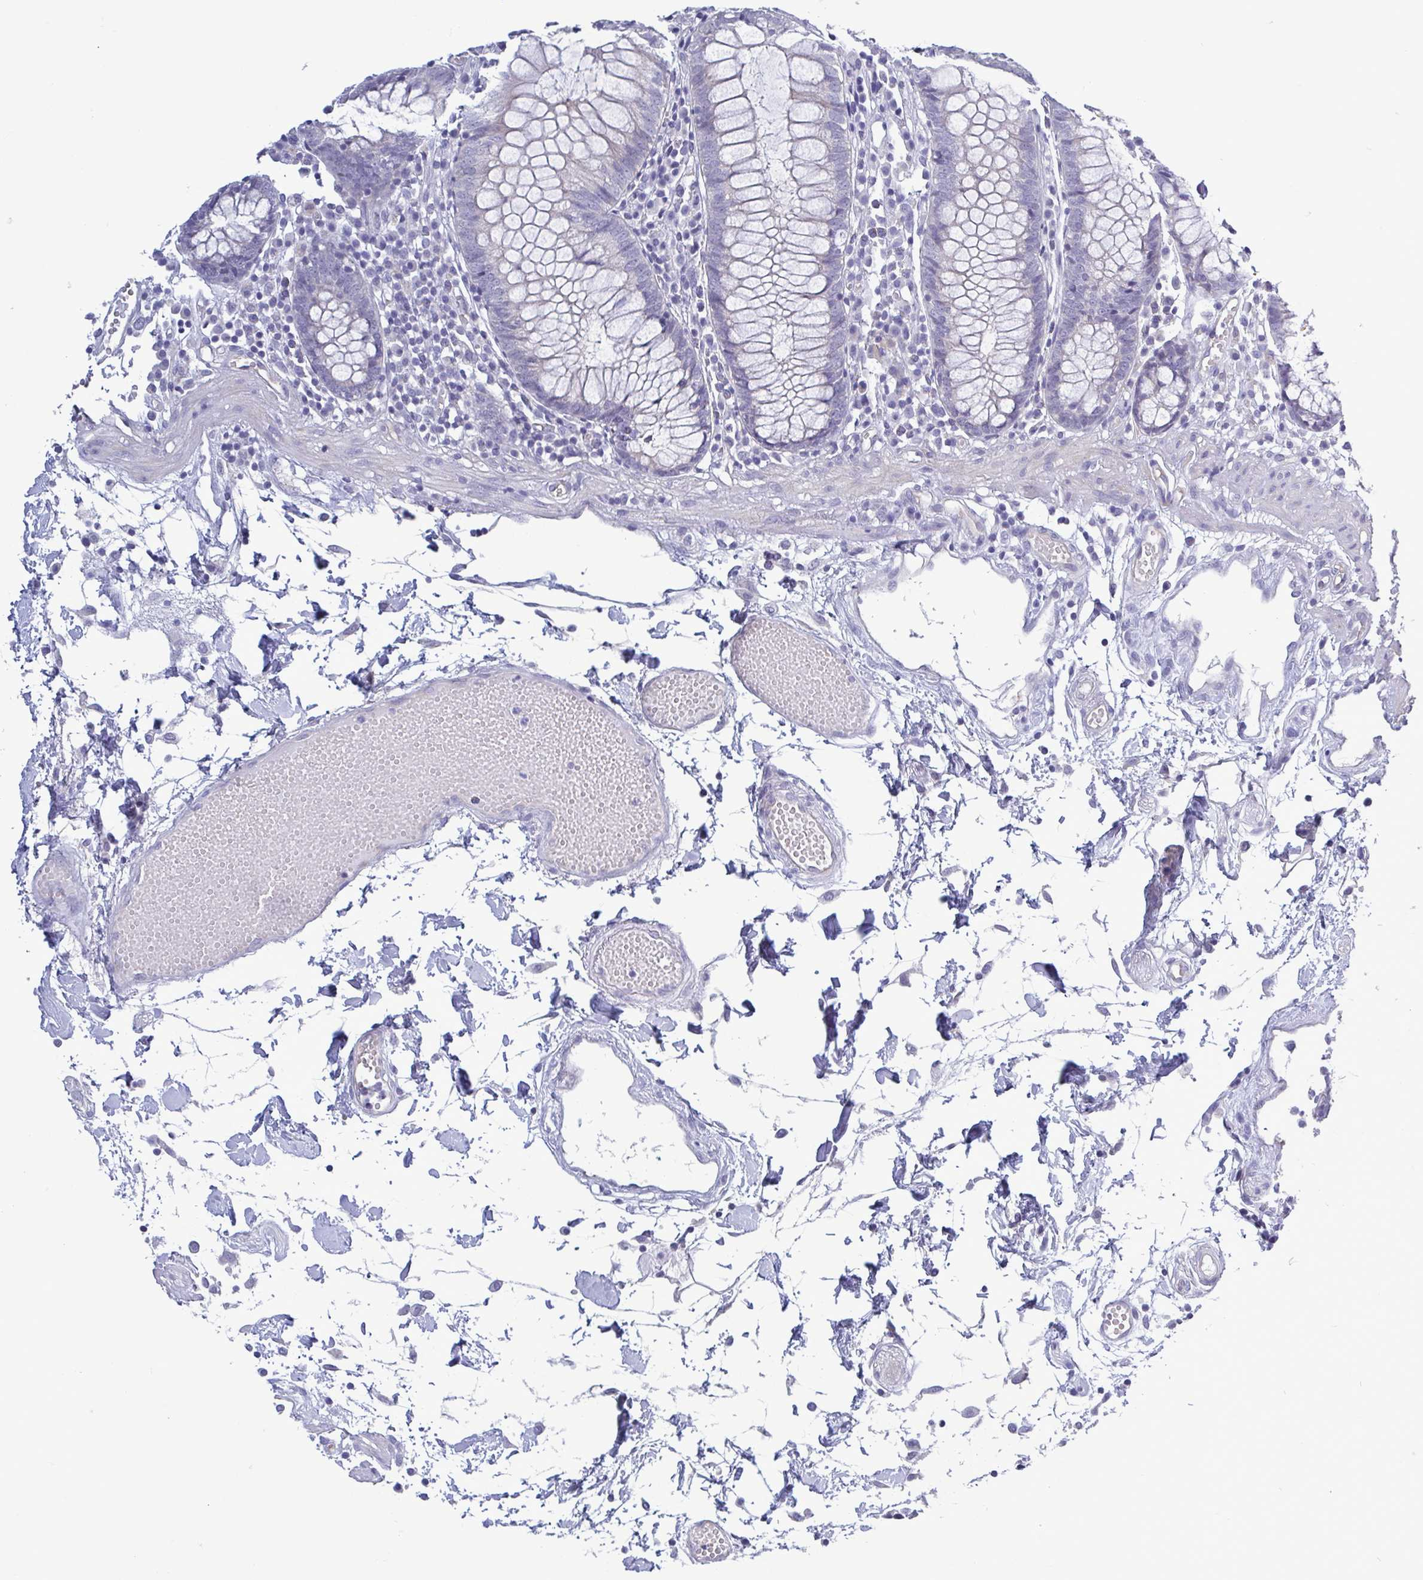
{"staining": {"intensity": "negative", "quantity": "none", "location": "none"}, "tissue": "colon", "cell_type": "Endothelial cells", "image_type": "normal", "snomed": [{"axis": "morphology", "description": "Normal tissue, NOS"}, {"axis": "morphology", "description": "Adenocarcinoma, NOS"}, {"axis": "topography", "description": "Colon"}], "caption": "DAB immunohistochemical staining of benign human colon demonstrates no significant expression in endothelial cells. (DAB (3,3'-diaminobenzidine) IHC visualized using brightfield microscopy, high magnification).", "gene": "TEX12", "patient": {"sex": "male", "age": 83}}